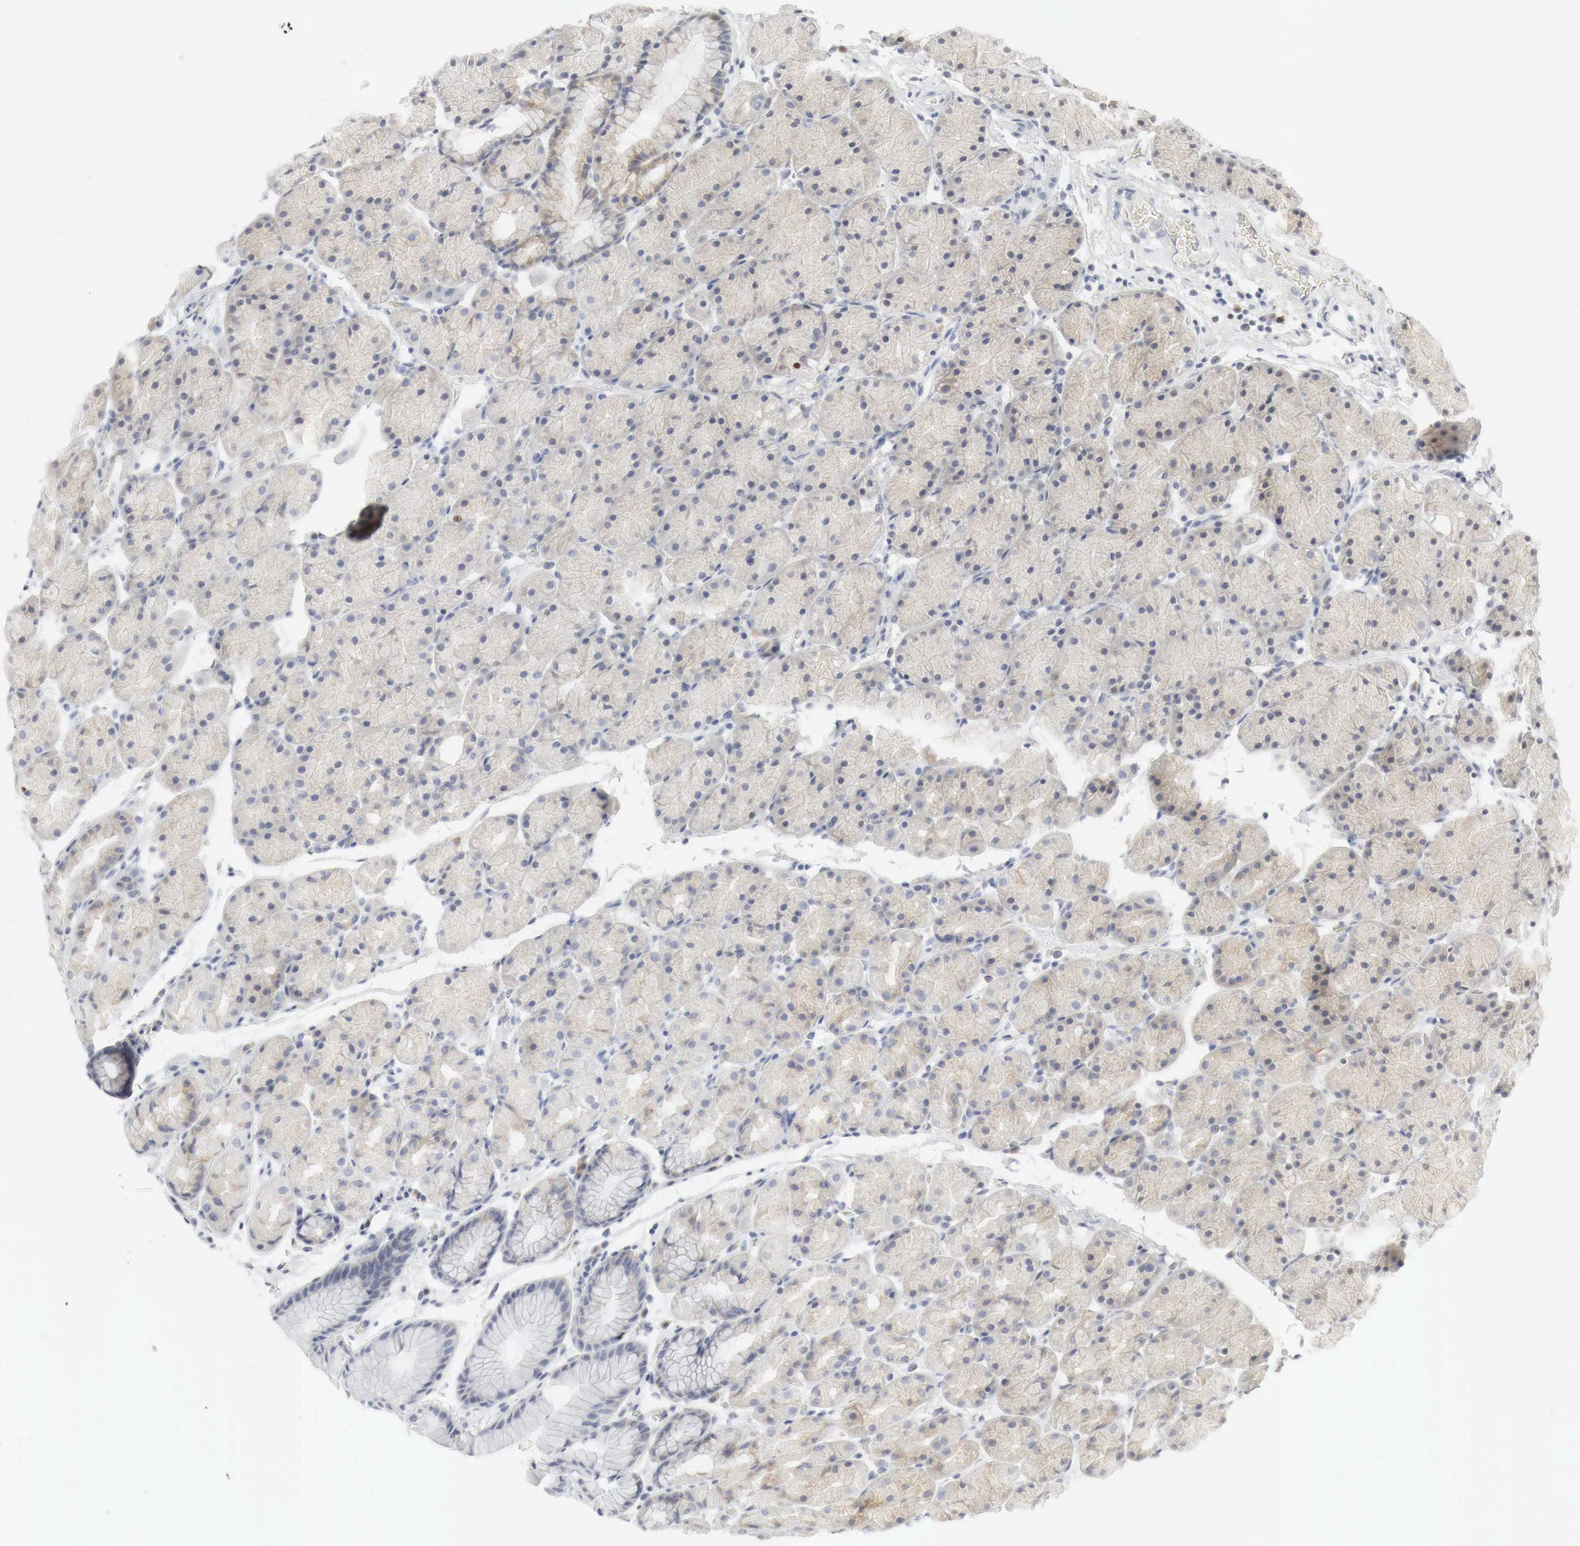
{"staining": {"intensity": "weak", "quantity": "<25%", "location": "cytoplasmic/membranous"}, "tissue": "stomach", "cell_type": "Glandular cells", "image_type": "normal", "snomed": [{"axis": "morphology", "description": "Adenocarcinoma, NOS"}, {"axis": "topography", "description": "Stomach, upper"}], "caption": "Immunohistochemistry histopathology image of benign stomach: human stomach stained with DAB displays no significant protein staining in glandular cells. Brightfield microscopy of IHC stained with DAB (3,3'-diaminobenzidine) (brown) and hematoxylin (blue), captured at high magnification.", "gene": "TP63", "patient": {"sex": "male", "age": 47}}